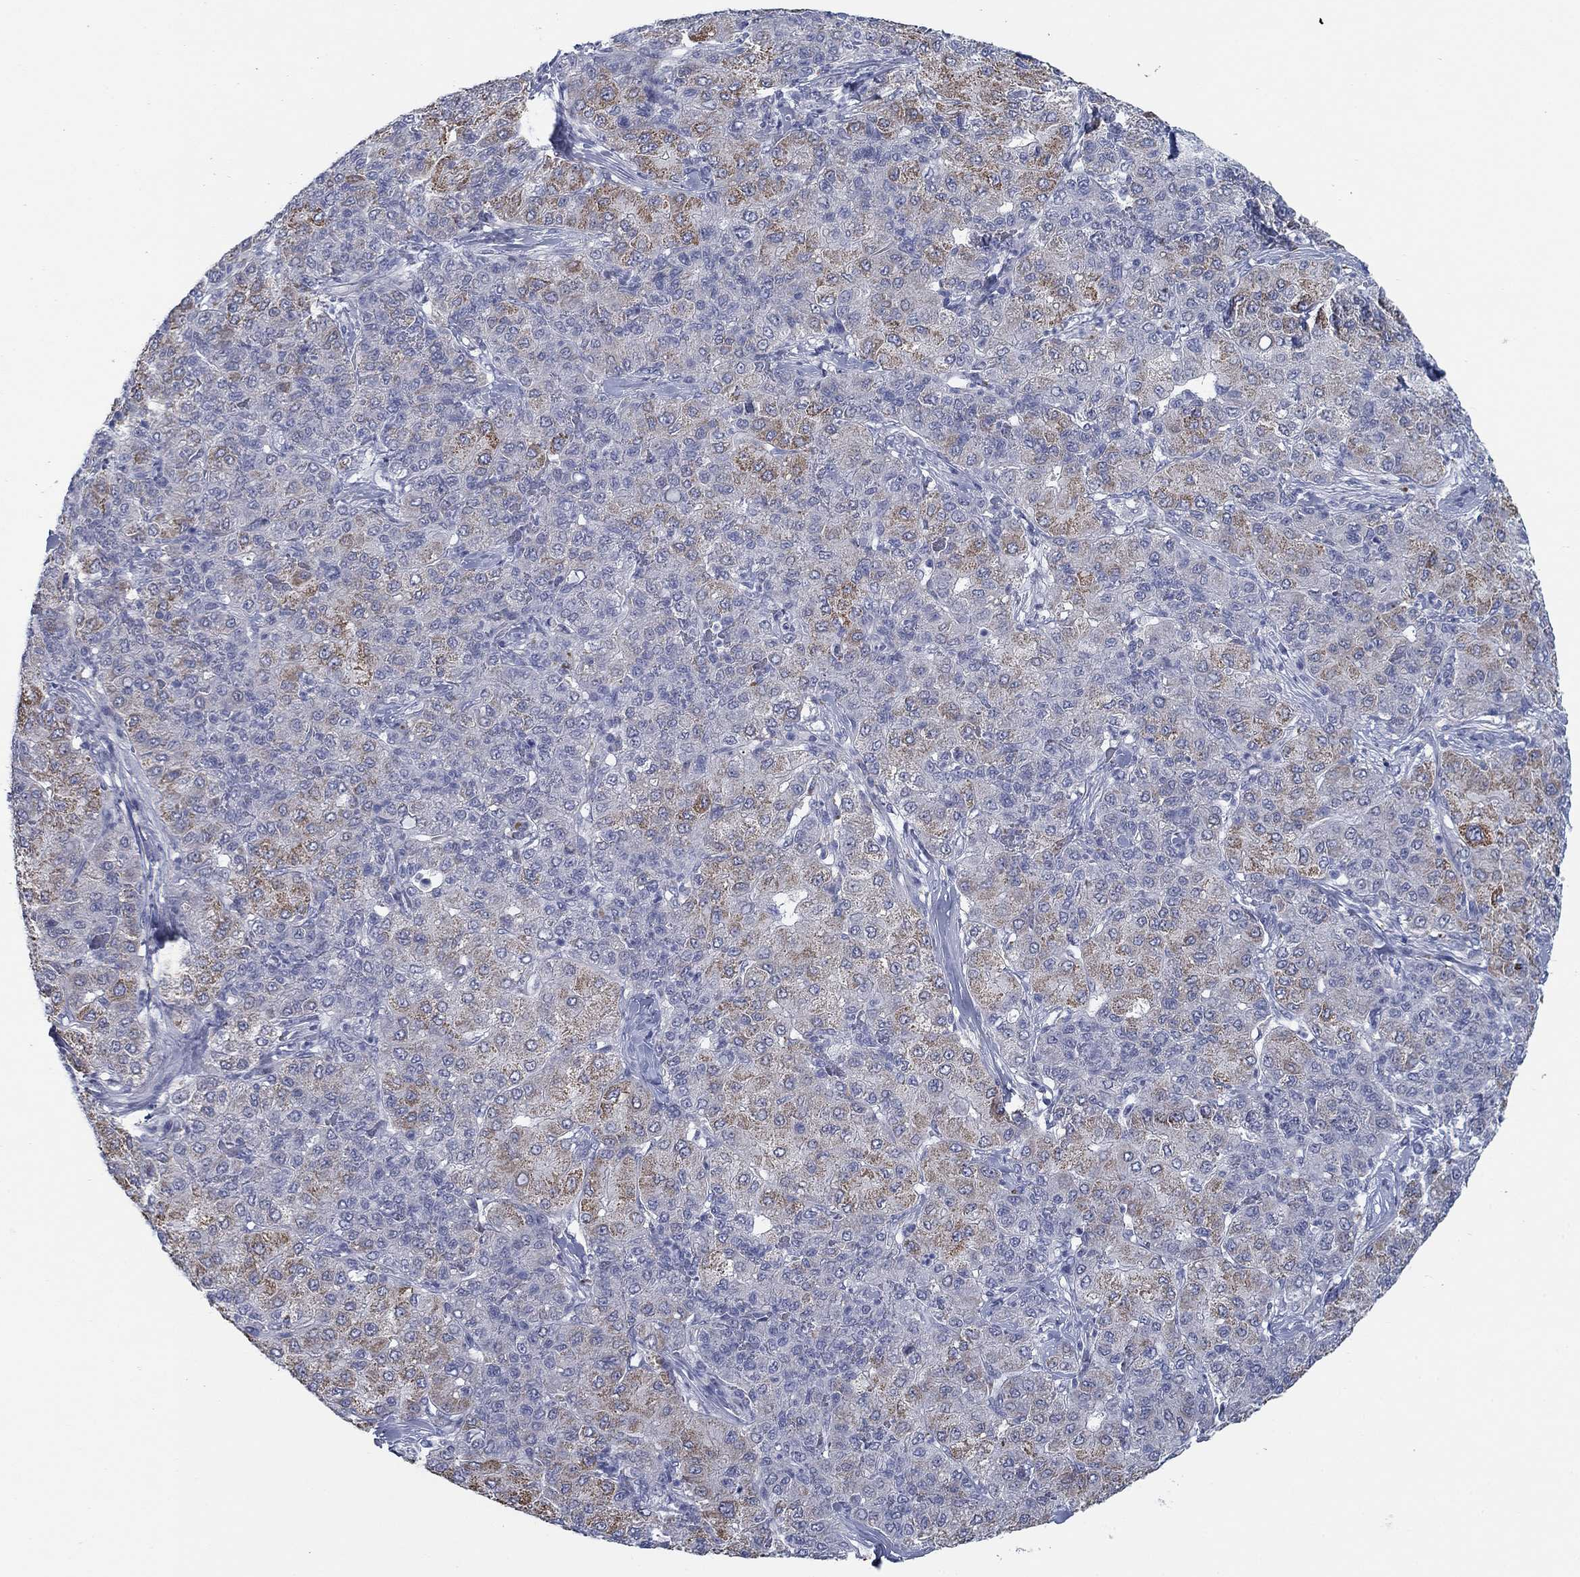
{"staining": {"intensity": "moderate", "quantity": "<25%", "location": "cytoplasmic/membranous"}, "tissue": "liver cancer", "cell_type": "Tumor cells", "image_type": "cancer", "snomed": [{"axis": "morphology", "description": "Carcinoma, Hepatocellular, NOS"}, {"axis": "topography", "description": "Liver"}], "caption": "Protein staining of liver cancer tissue shows moderate cytoplasmic/membranous staining in approximately <25% of tumor cells.", "gene": "DNAL1", "patient": {"sex": "male", "age": 65}}